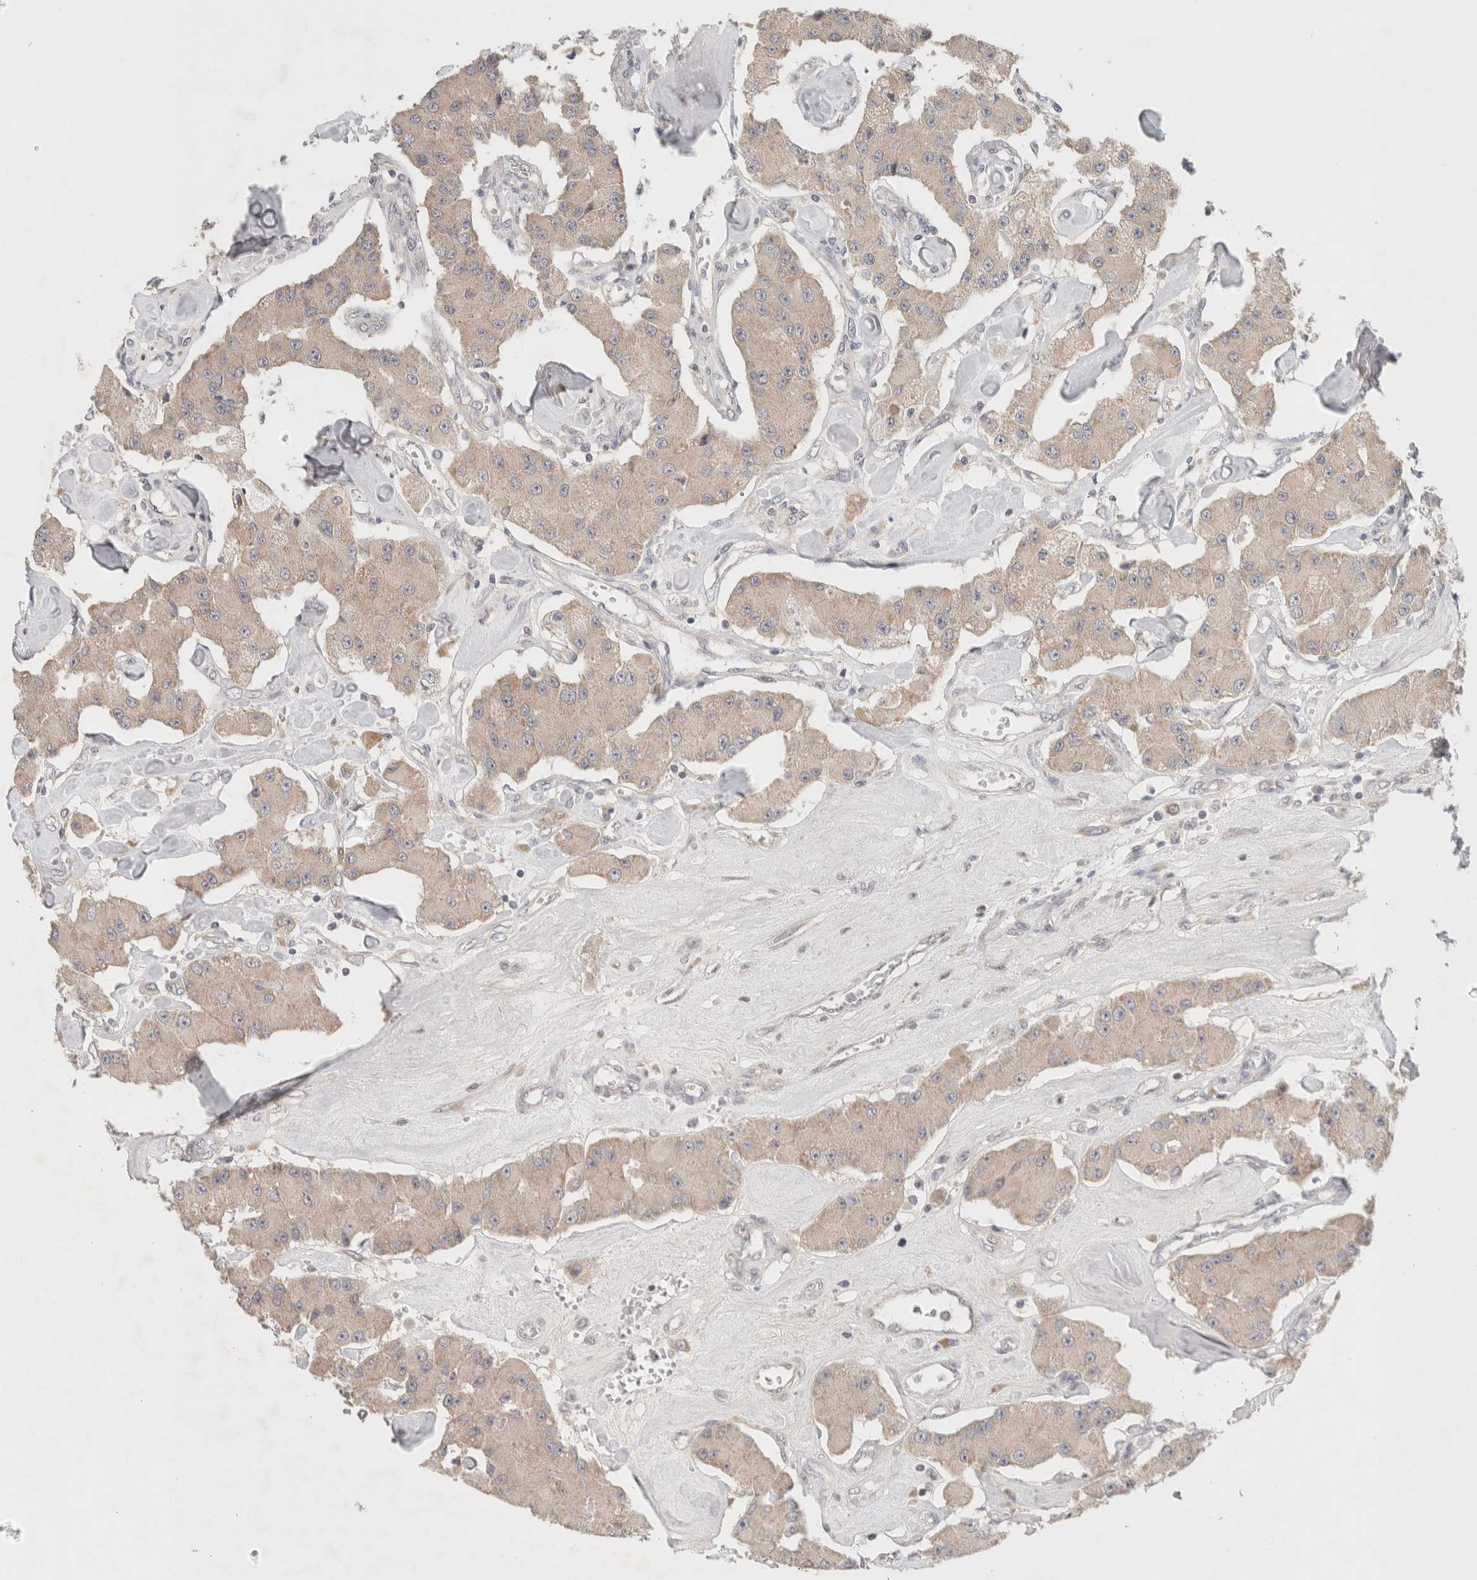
{"staining": {"intensity": "weak", "quantity": ">75%", "location": "cytoplasmic/membranous"}, "tissue": "carcinoid", "cell_type": "Tumor cells", "image_type": "cancer", "snomed": [{"axis": "morphology", "description": "Carcinoid, malignant, NOS"}, {"axis": "topography", "description": "Pancreas"}], "caption": "Human malignant carcinoid stained for a protein (brown) shows weak cytoplasmic/membranous positive staining in approximately >75% of tumor cells.", "gene": "ERI3", "patient": {"sex": "male", "age": 41}}